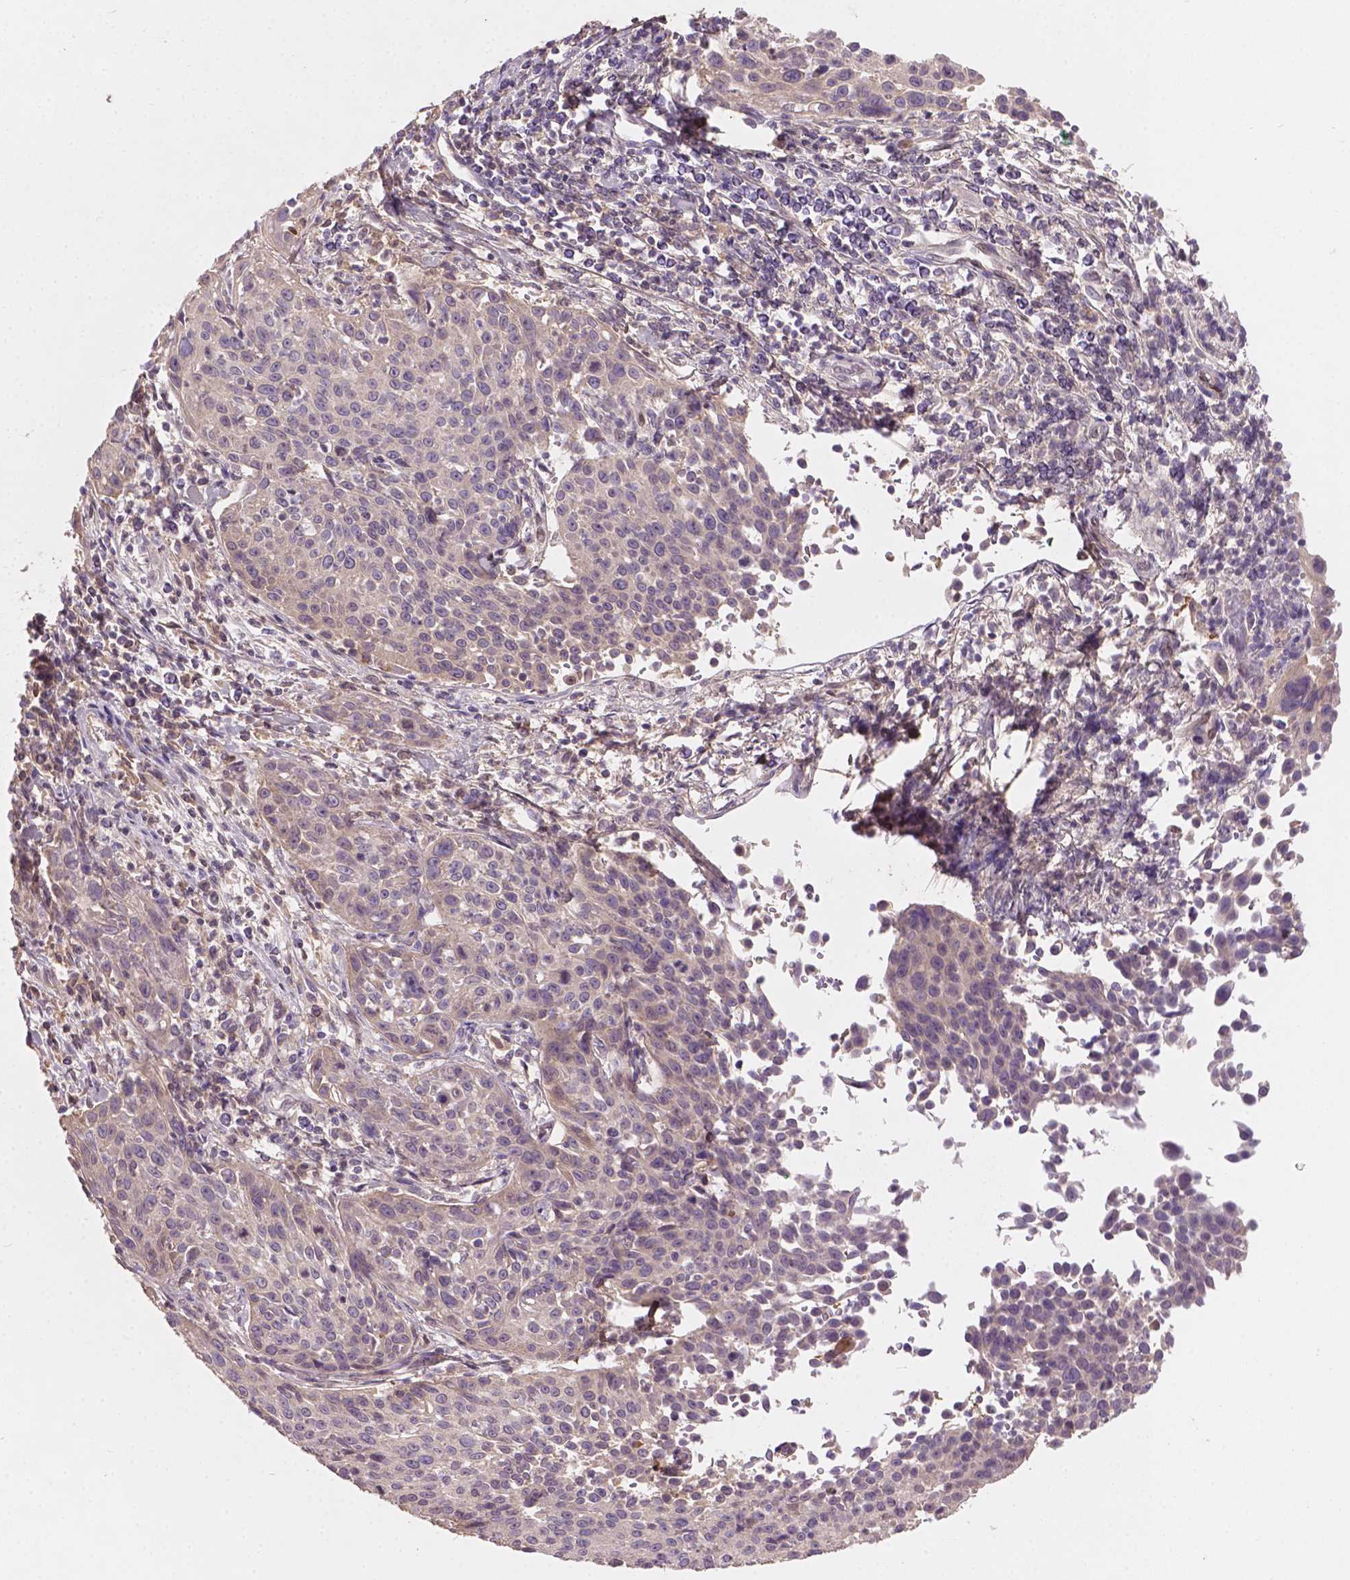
{"staining": {"intensity": "negative", "quantity": "none", "location": "none"}, "tissue": "cervical cancer", "cell_type": "Tumor cells", "image_type": "cancer", "snomed": [{"axis": "morphology", "description": "Squamous cell carcinoma, NOS"}, {"axis": "topography", "description": "Cervix"}], "caption": "Cervical cancer (squamous cell carcinoma) was stained to show a protein in brown. There is no significant expression in tumor cells.", "gene": "SOX17", "patient": {"sex": "female", "age": 26}}